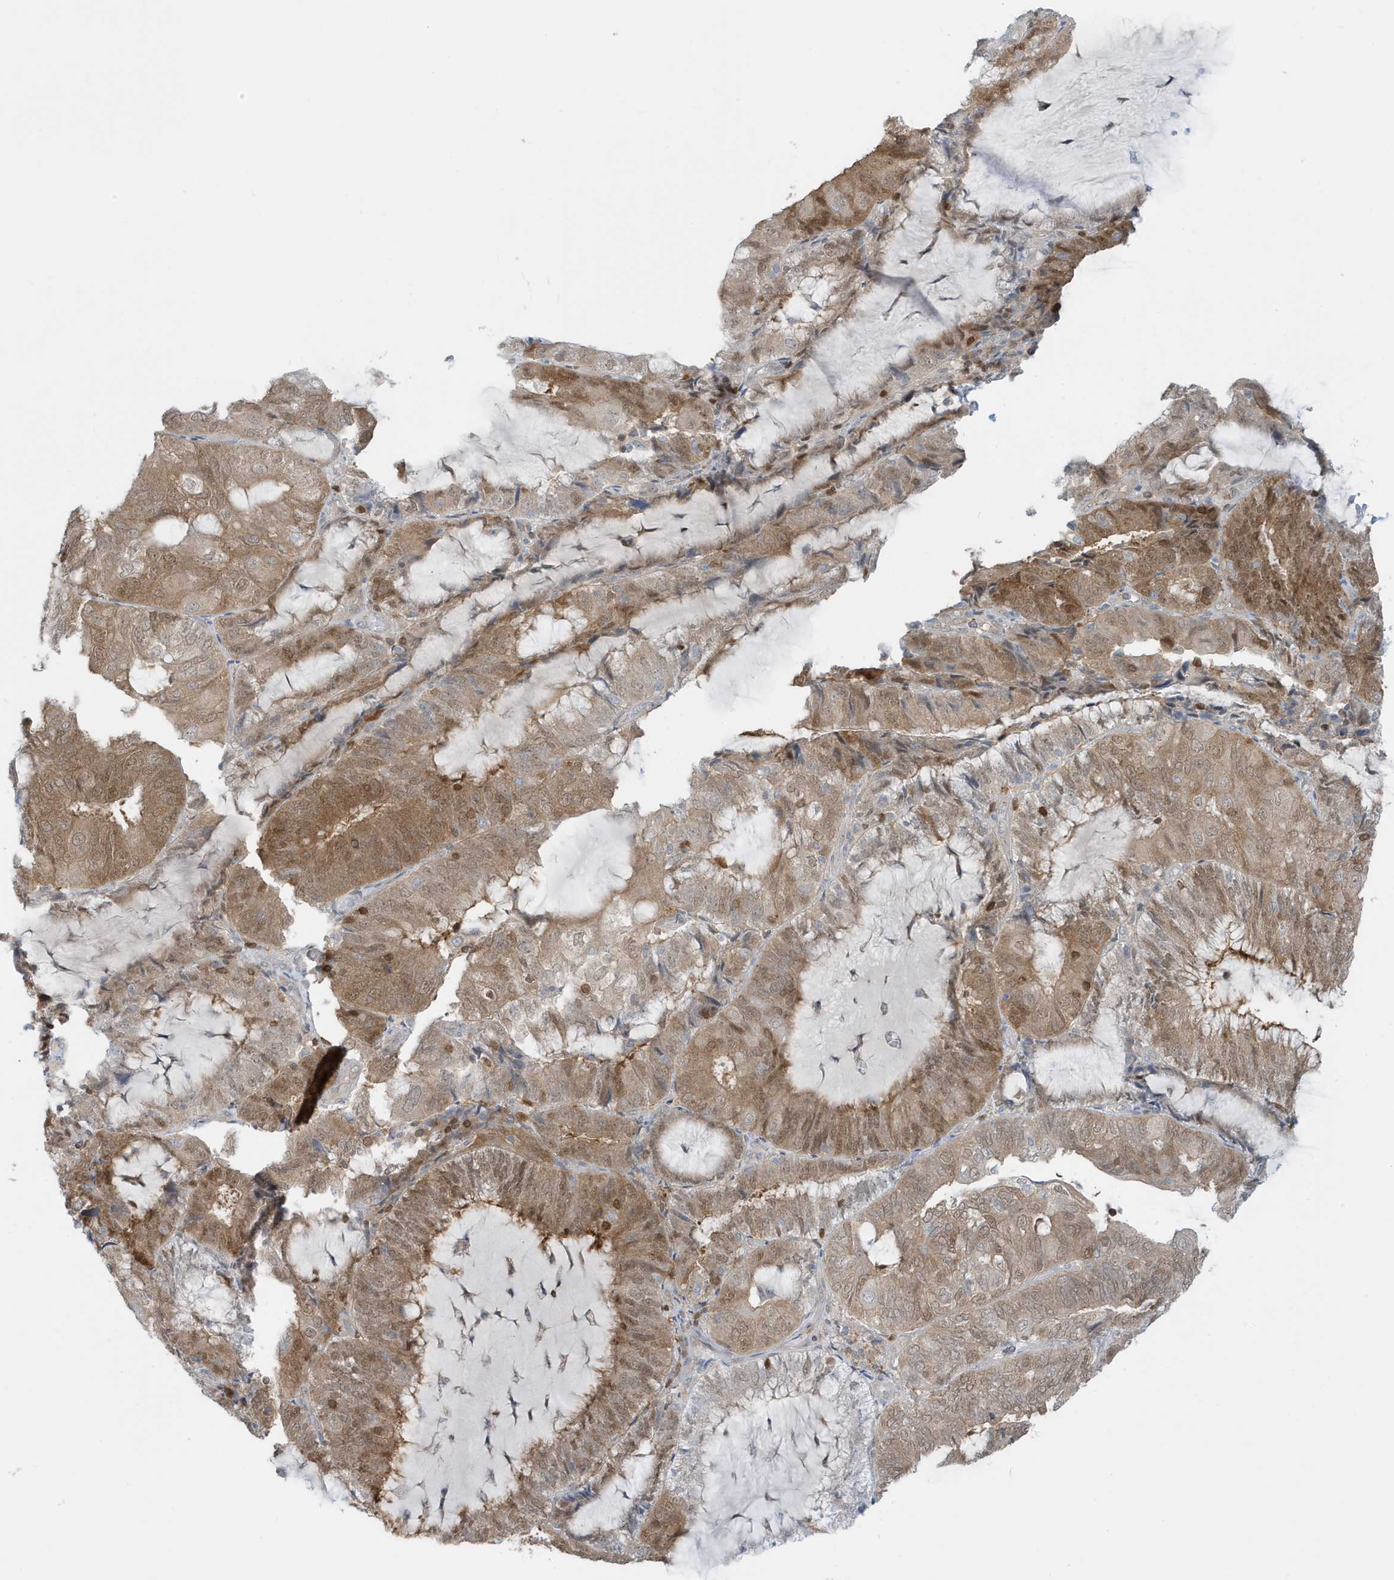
{"staining": {"intensity": "moderate", "quantity": ">75%", "location": "cytoplasmic/membranous,nuclear"}, "tissue": "endometrial cancer", "cell_type": "Tumor cells", "image_type": "cancer", "snomed": [{"axis": "morphology", "description": "Adenocarcinoma, NOS"}, {"axis": "topography", "description": "Endometrium"}], "caption": "Human endometrial adenocarcinoma stained with a protein marker demonstrates moderate staining in tumor cells.", "gene": "OGA", "patient": {"sex": "female", "age": 81}}